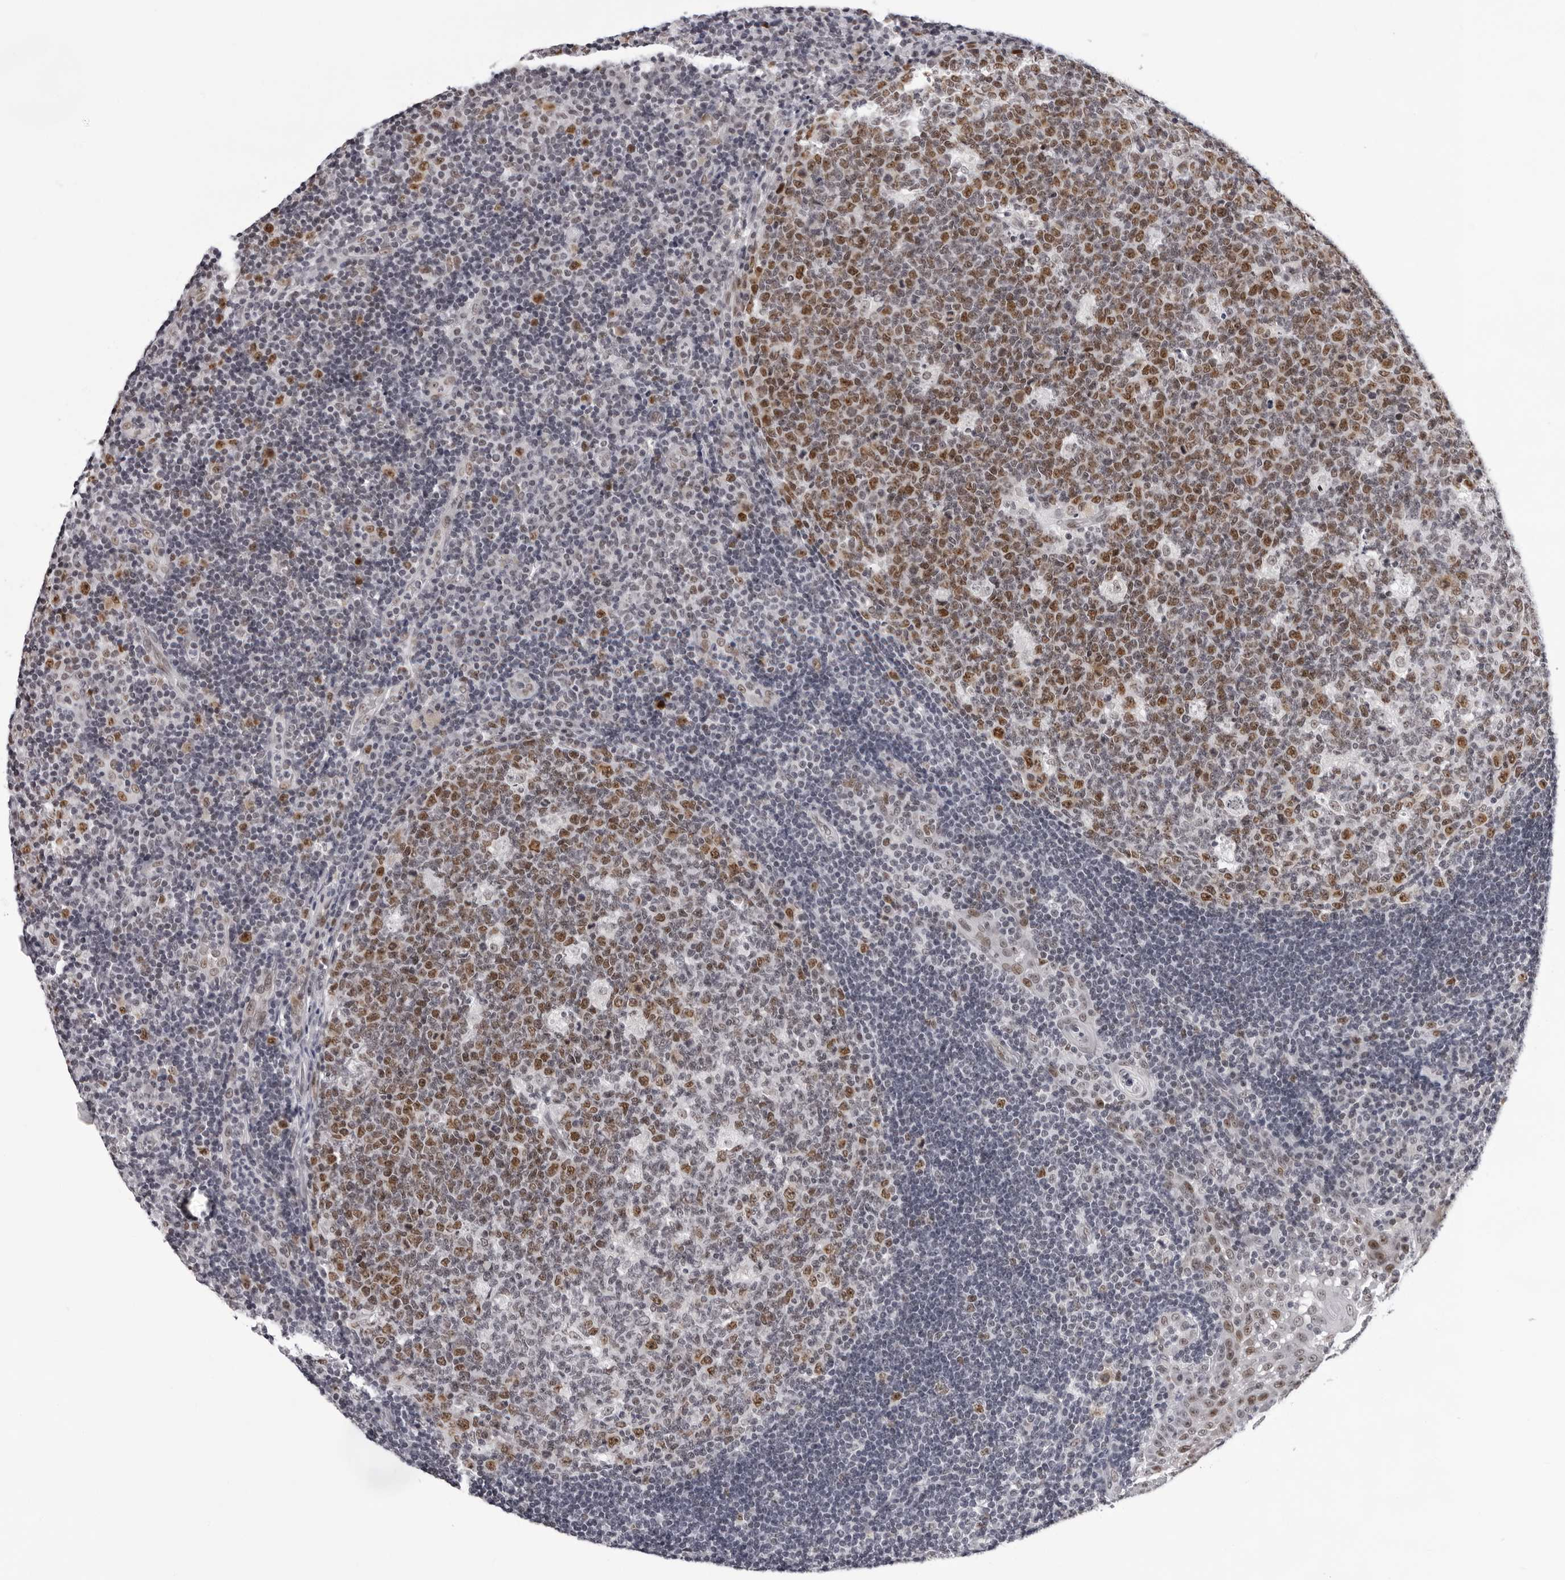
{"staining": {"intensity": "moderate", "quantity": ">75%", "location": "nuclear"}, "tissue": "tonsil", "cell_type": "Germinal center cells", "image_type": "normal", "snomed": [{"axis": "morphology", "description": "Normal tissue, NOS"}, {"axis": "topography", "description": "Tonsil"}], "caption": "Germinal center cells reveal medium levels of moderate nuclear positivity in about >75% of cells in benign human tonsil. The protein of interest is stained brown, and the nuclei are stained in blue (DAB (3,3'-diaminobenzidine) IHC with brightfield microscopy, high magnification).", "gene": "USP1", "patient": {"sex": "female", "age": 40}}